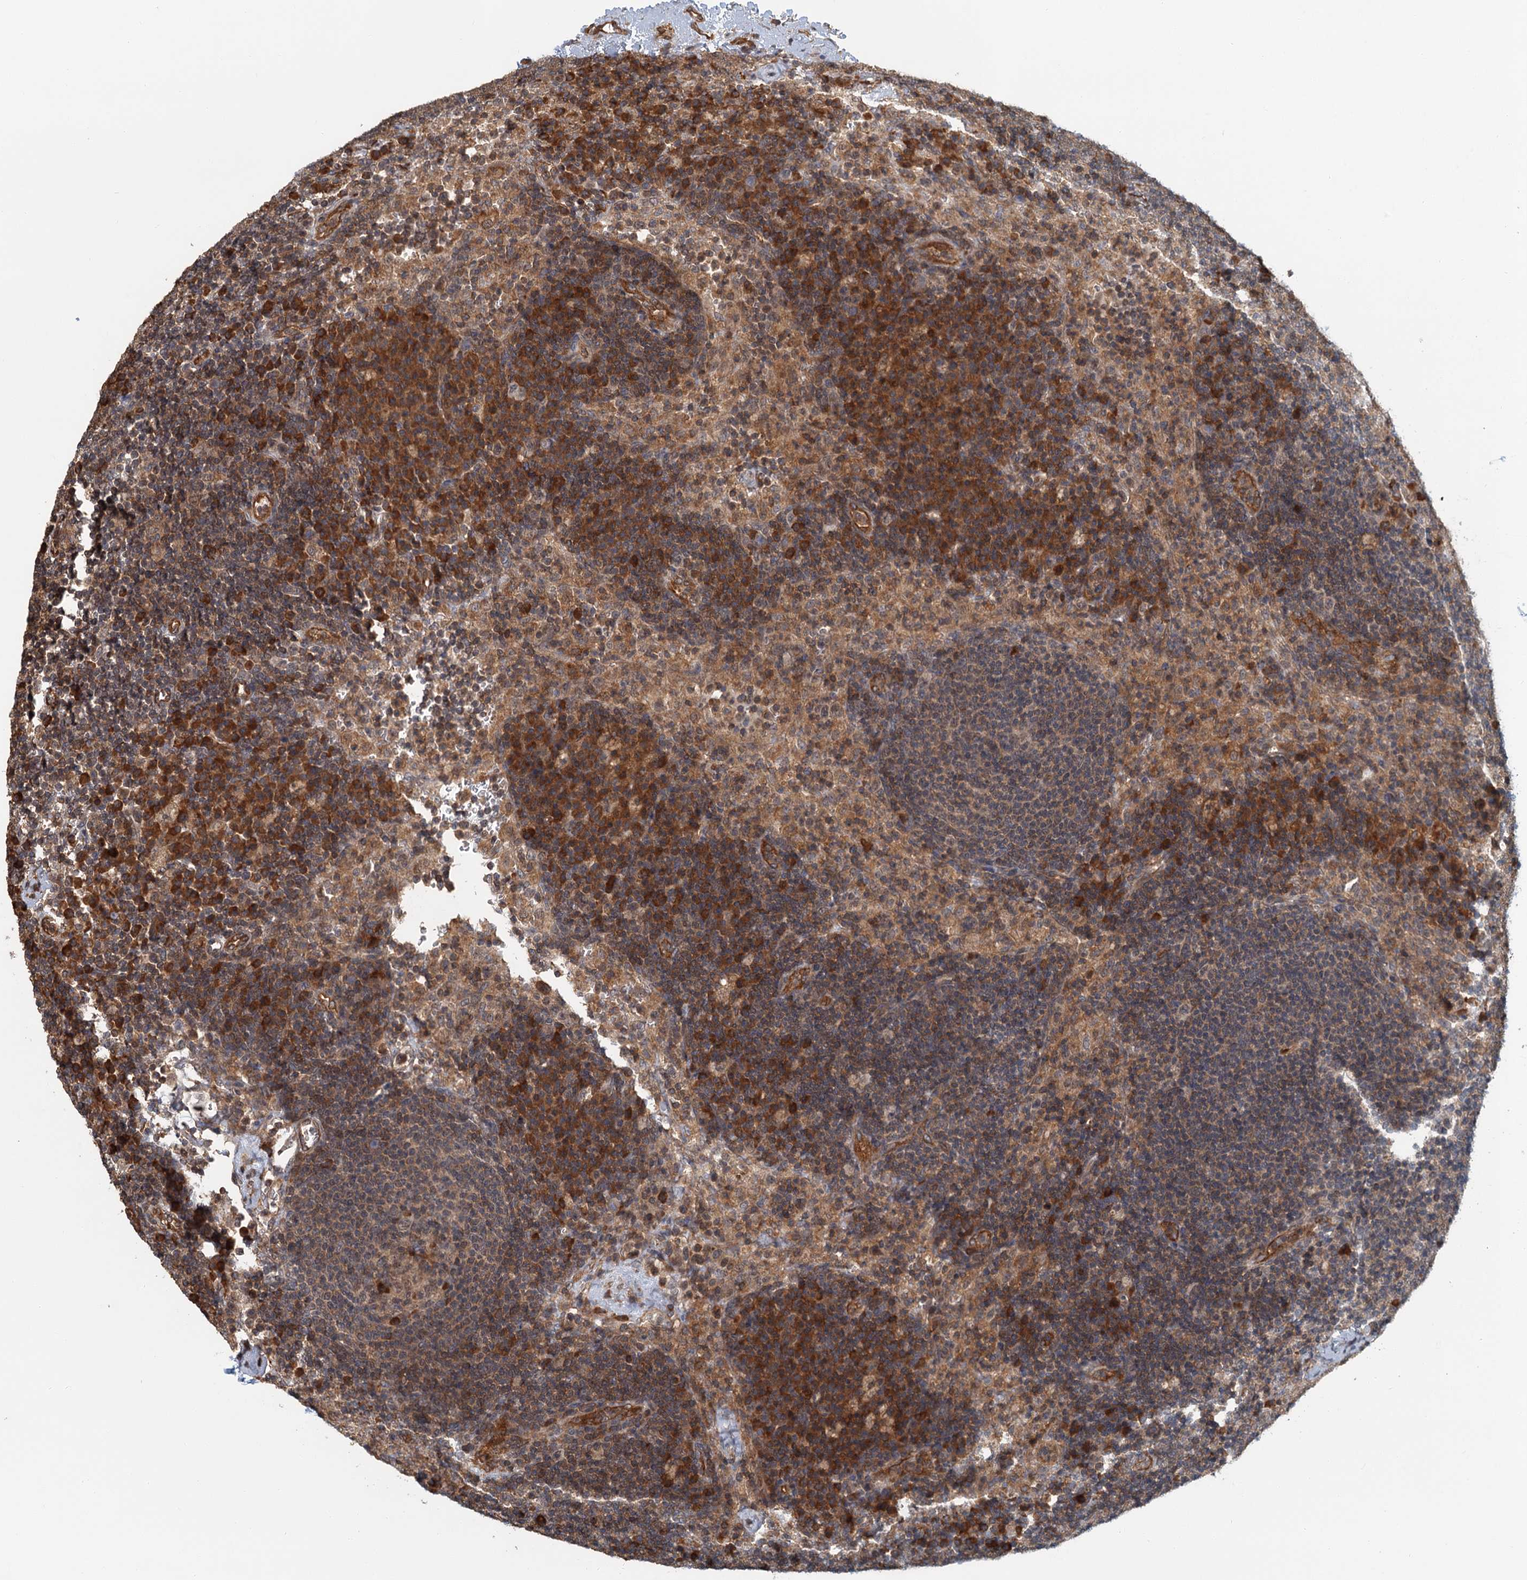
{"staining": {"intensity": "weak", "quantity": ">75%", "location": "cytoplasmic/membranous"}, "tissue": "lymph node", "cell_type": "Germinal center cells", "image_type": "normal", "snomed": [{"axis": "morphology", "description": "Normal tissue, NOS"}, {"axis": "topography", "description": "Lymph node"}], "caption": "The immunohistochemical stain highlights weak cytoplasmic/membranous expression in germinal center cells of normal lymph node. (IHC, brightfield microscopy, high magnification).", "gene": "ZNF527", "patient": {"sex": "female", "age": 70}}